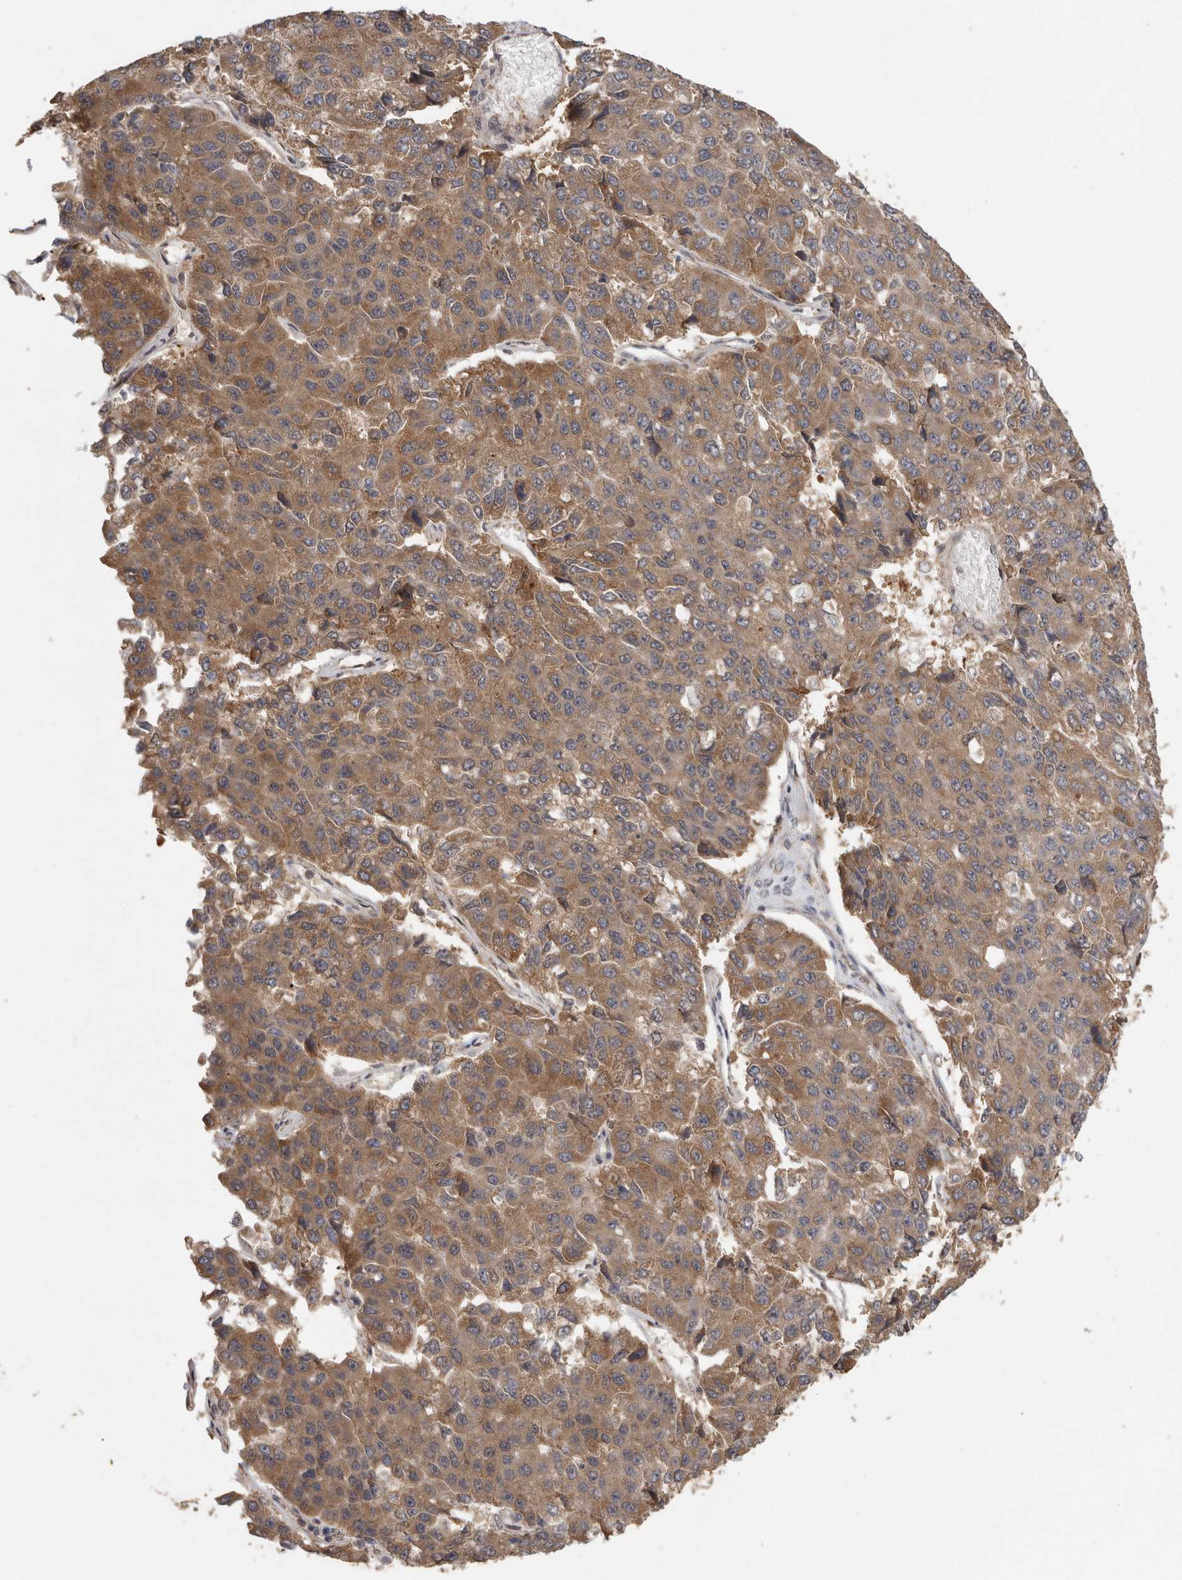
{"staining": {"intensity": "moderate", "quantity": ">75%", "location": "cytoplasmic/membranous"}, "tissue": "pancreatic cancer", "cell_type": "Tumor cells", "image_type": "cancer", "snomed": [{"axis": "morphology", "description": "Adenocarcinoma, NOS"}, {"axis": "topography", "description": "Pancreas"}], "caption": "Pancreatic cancer (adenocarcinoma) stained with IHC exhibits moderate cytoplasmic/membranous expression in approximately >75% of tumor cells.", "gene": "CCT8", "patient": {"sex": "male", "age": 50}}